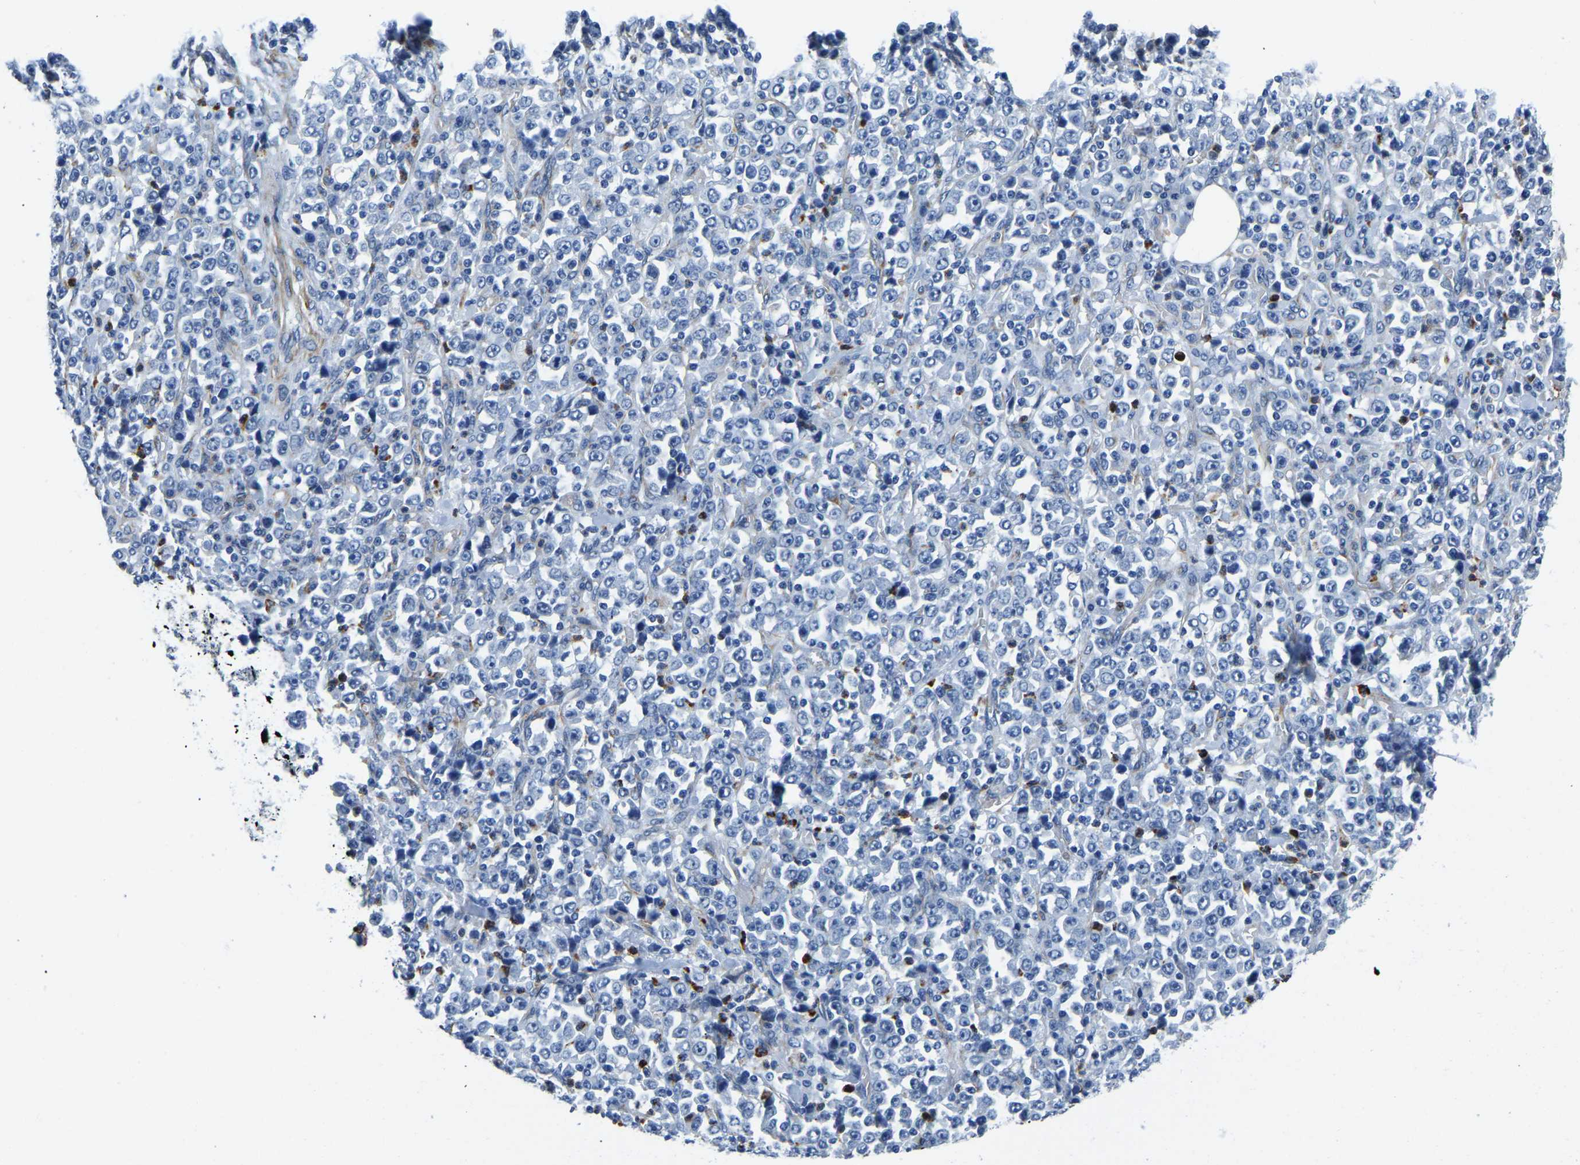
{"staining": {"intensity": "negative", "quantity": "none", "location": "none"}, "tissue": "stomach cancer", "cell_type": "Tumor cells", "image_type": "cancer", "snomed": [{"axis": "morphology", "description": "Normal tissue, NOS"}, {"axis": "morphology", "description": "Adenocarcinoma, NOS"}, {"axis": "topography", "description": "Stomach, upper"}, {"axis": "topography", "description": "Stomach"}], "caption": "Immunohistochemical staining of human stomach adenocarcinoma reveals no significant positivity in tumor cells. (DAB immunohistochemistry visualized using brightfield microscopy, high magnification).", "gene": "MS4A3", "patient": {"sex": "male", "age": 59}}